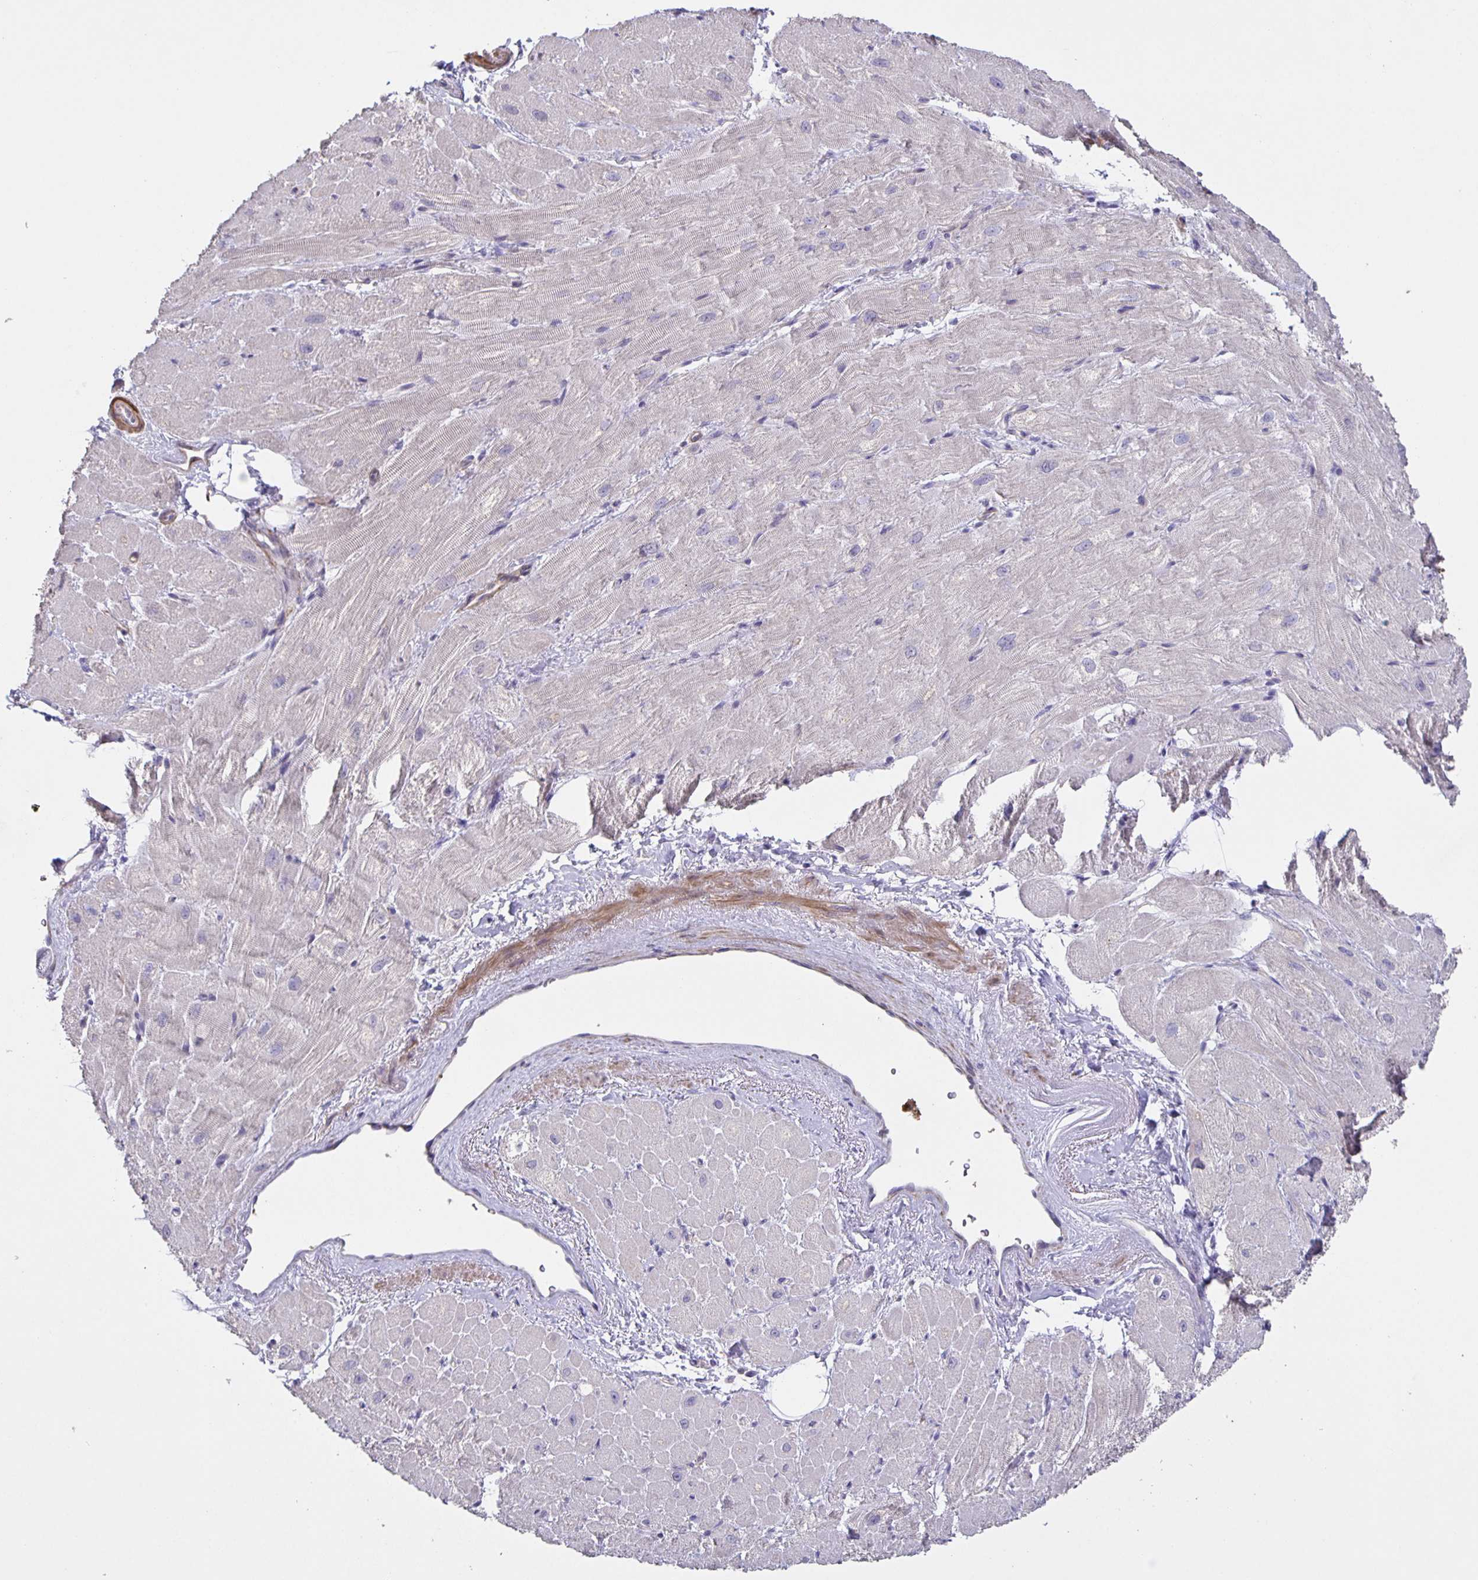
{"staining": {"intensity": "weak", "quantity": "25%-75%", "location": "cytoplasmic/membranous"}, "tissue": "heart muscle", "cell_type": "Cardiomyocytes", "image_type": "normal", "snomed": [{"axis": "morphology", "description": "Normal tissue, NOS"}, {"axis": "topography", "description": "Heart"}], "caption": "This micrograph reveals IHC staining of normal human heart muscle, with low weak cytoplasmic/membranous staining in about 25%-75% of cardiomyocytes.", "gene": "SRCIN1", "patient": {"sex": "male", "age": 62}}